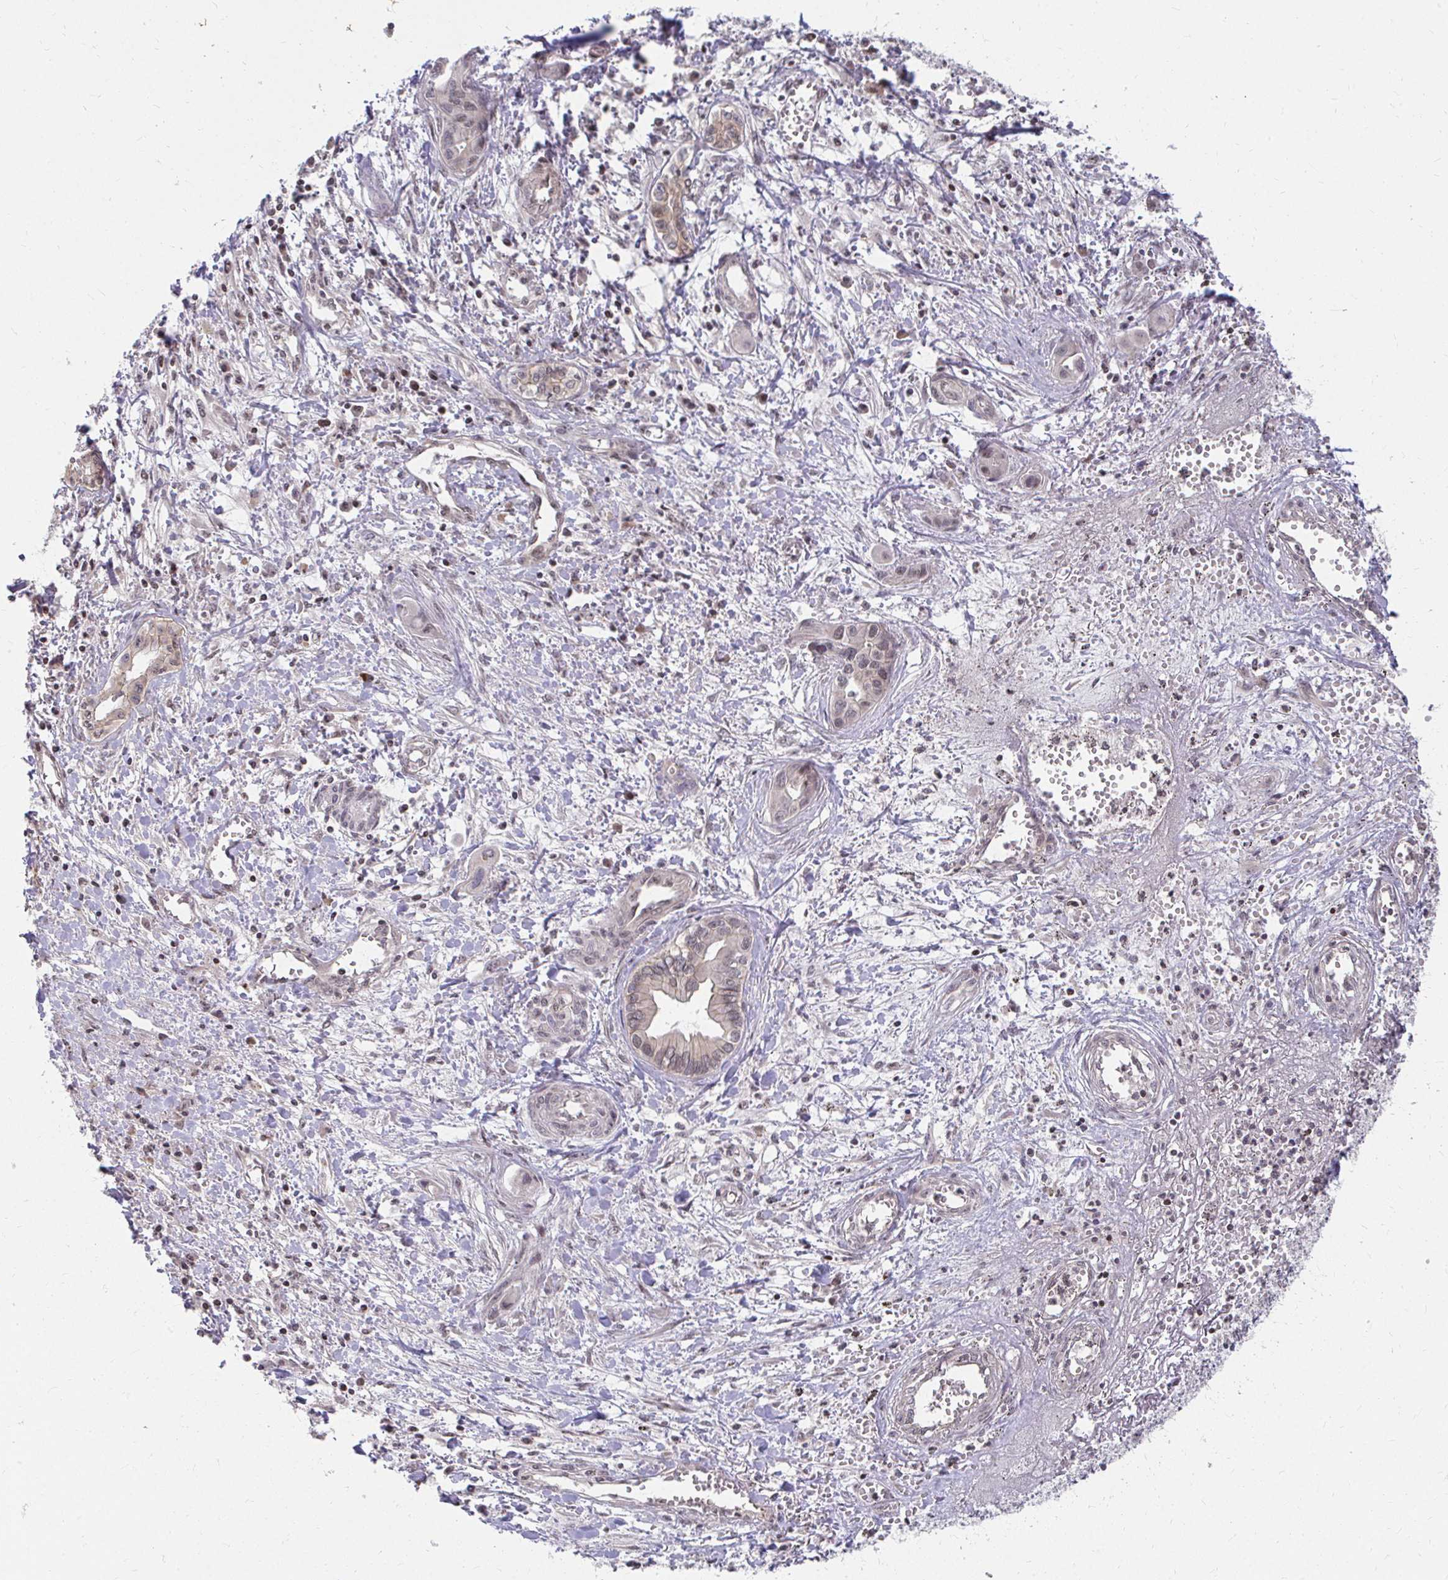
{"staining": {"intensity": "negative", "quantity": "none", "location": "none"}, "tissue": "liver cancer", "cell_type": "Tumor cells", "image_type": "cancer", "snomed": [{"axis": "morphology", "description": "Cholangiocarcinoma"}, {"axis": "topography", "description": "Liver"}], "caption": "Human cholangiocarcinoma (liver) stained for a protein using IHC exhibits no expression in tumor cells.", "gene": "ANK3", "patient": {"sex": "female", "age": 64}}